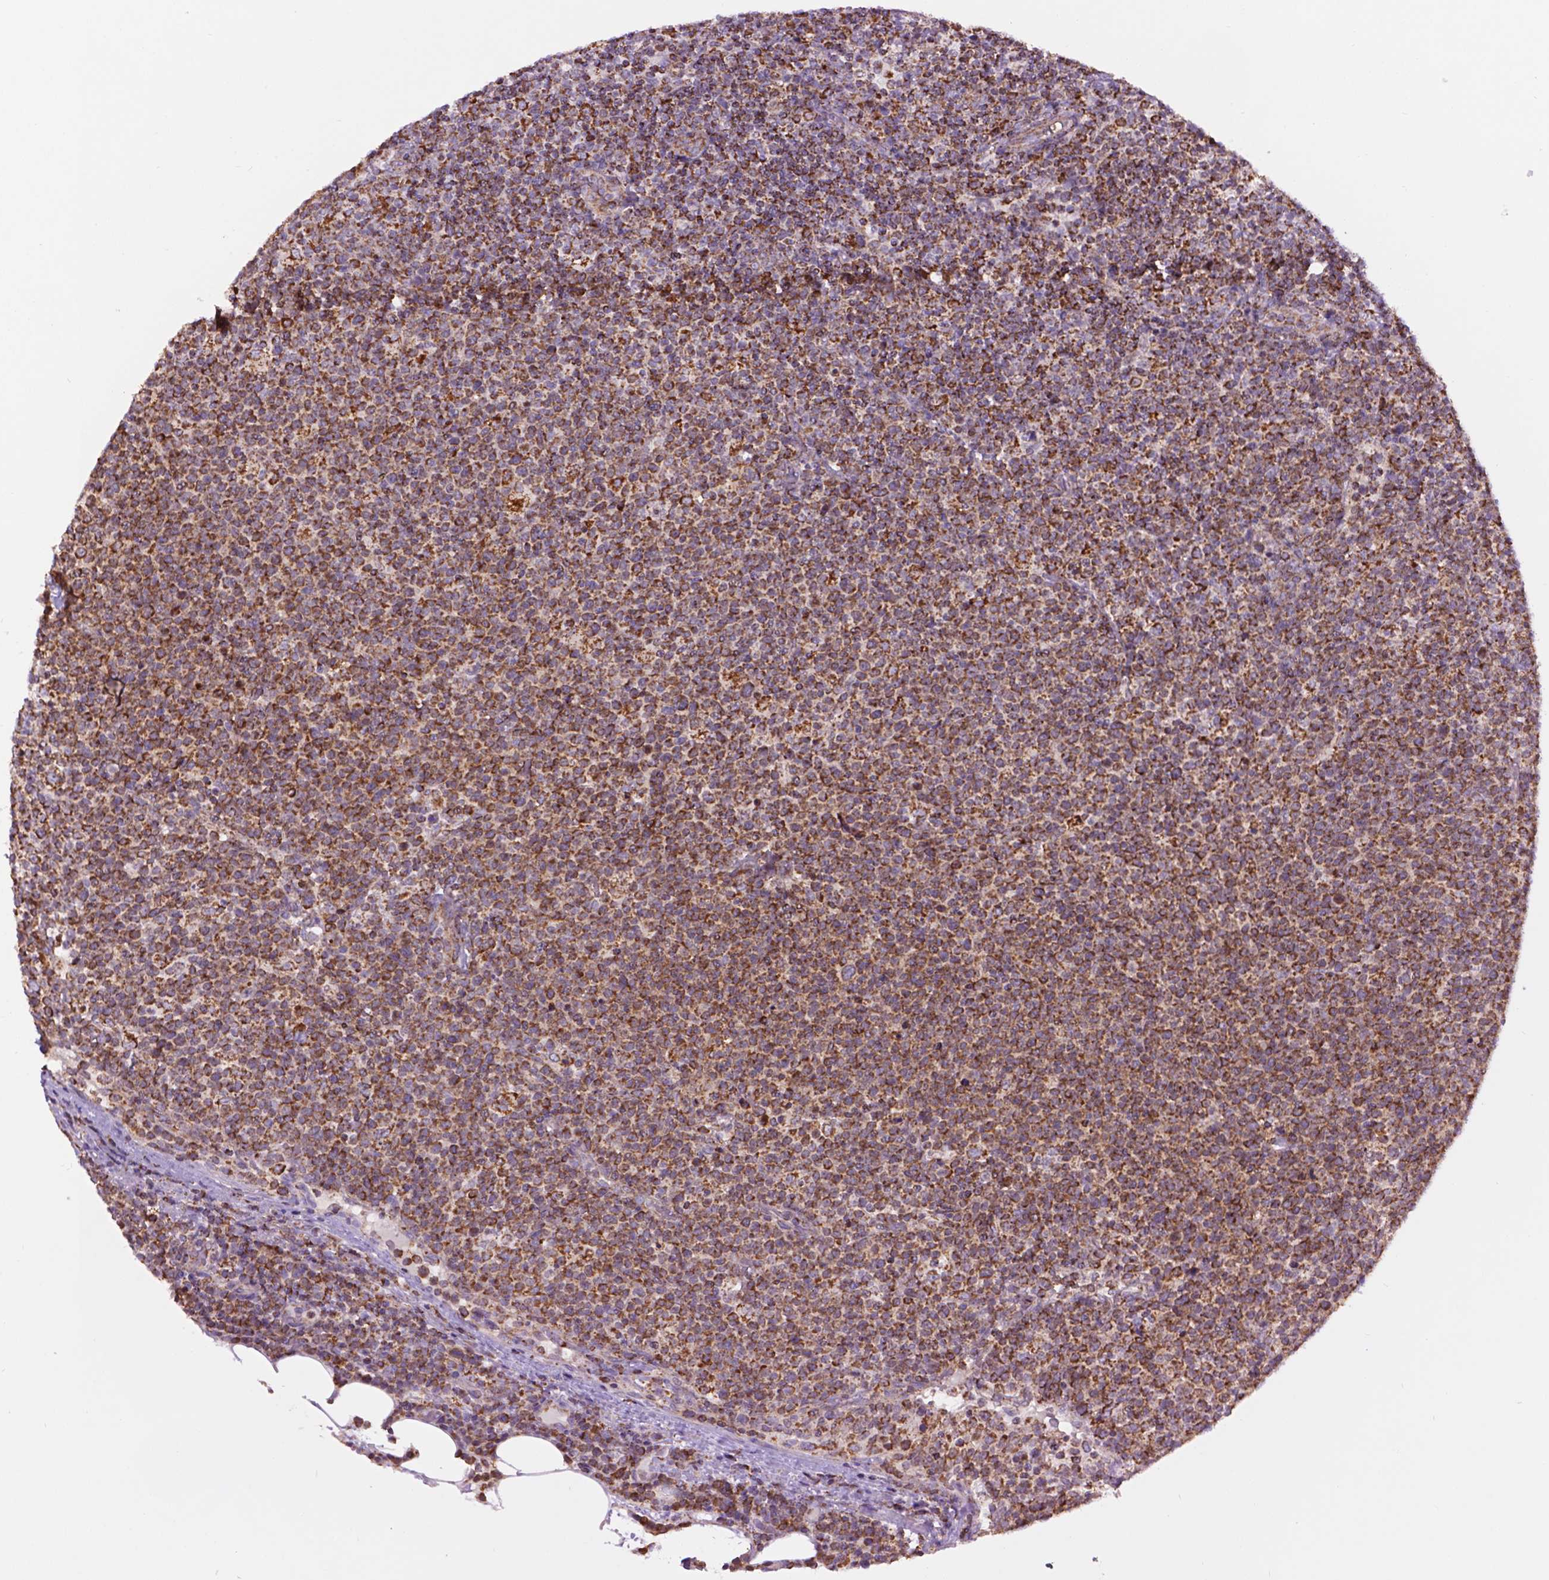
{"staining": {"intensity": "strong", "quantity": "25%-75%", "location": "cytoplasmic/membranous"}, "tissue": "lymphoma", "cell_type": "Tumor cells", "image_type": "cancer", "snomed": [{"axis": "morphology", "description": "Malignant lymphoma, non-Hodgkin's type, High grade"}, {"axis": "topography", "description": "Lymph node"}], "caption": "Tumor cells demonstrate strong cytoplasmic/membranous positivity in approximately 25%-75% of cells in malignant lymphoma, non-Hodgkin's type (high-grade). (Stains: DAB (3,3'-diaminobenzidine) in brown, nuclei in blue, Microscopy: brightfield microscopy at high magnification).", "gene": "PYCR3", "patient": {"sex": "male", "age": 61}}